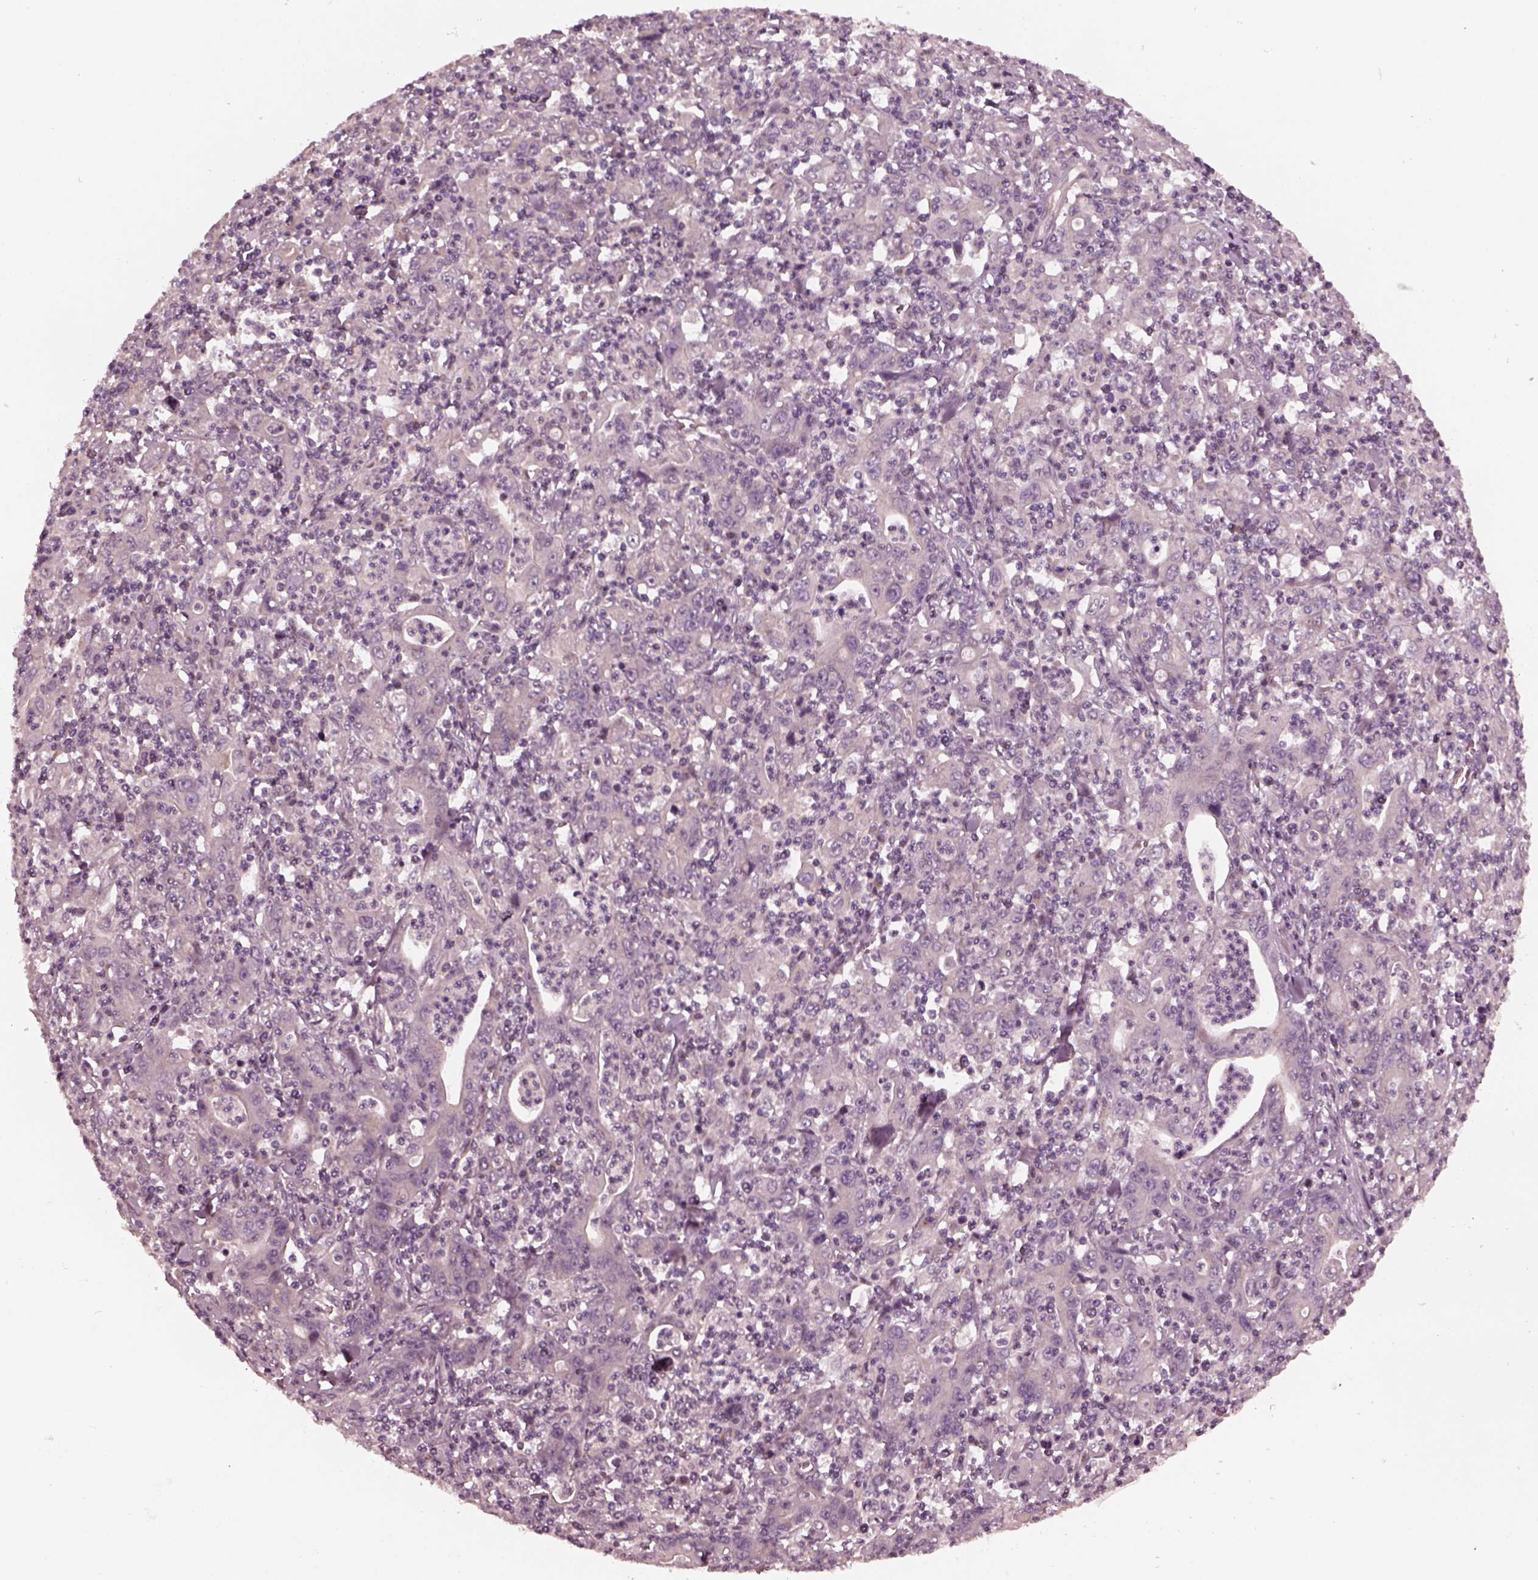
{"staining": {"intensity": "negative", "quantity": "none", "location": "none"}, "tissue": "stomach cancer", "cell_type": "Tumor cells", "image_type": "cancer", "snomed": [{"axis": "morphology", "description": "Adenocarcinoma, NOS"}, {"axis": "topography", "description": "Stomach, upper"}], "caption": "Micrograph shows no significant protein positivity in tumor cells of stomach adenocarcinoma.", "gene": "TUBG1", "patient": {"sex": "male", "age": 69}}